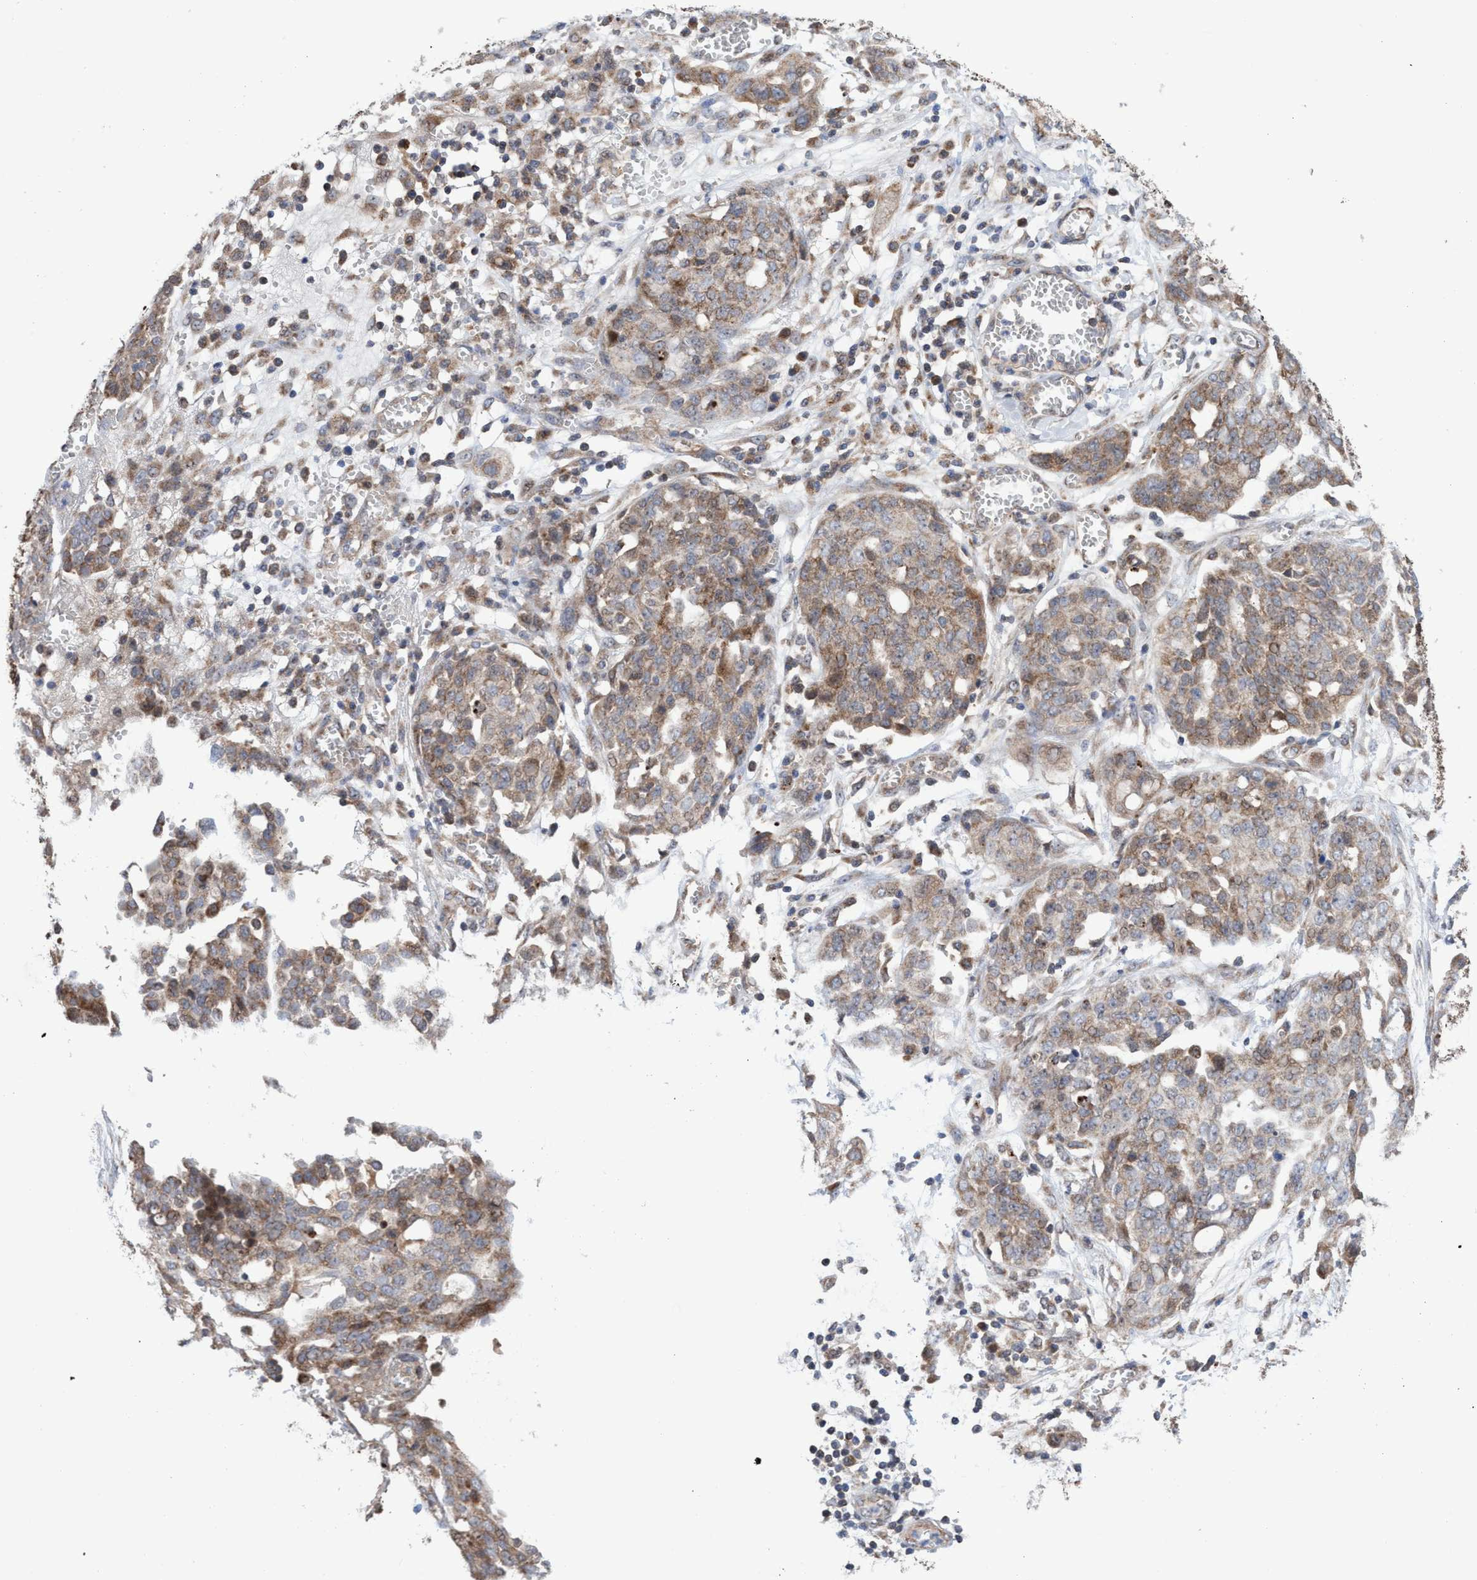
{"staining": {"intensity": "moderate", "quantity": ">75%", "location": "cytoplasmic/membranous"}, "tissue": "ovarian cancer", "cell_type": "Tumor cells", "image_type": "cancer", "snomed": [{"axis": "morphology", "description": "Cystadenocarcinoma, serous, NOS"}, {"axis": "topography", "description": "Soft tissue"}, {"axis": "topography", "description": "Ovary"}], "caption": "Protein staining of ovarian cancer tissue reveals moderate cytoplasmic/membranous expression in approximately >75% of tumor cells.", "gene": "P2RY14", "patient": {"sex": "female", "age": 57}}